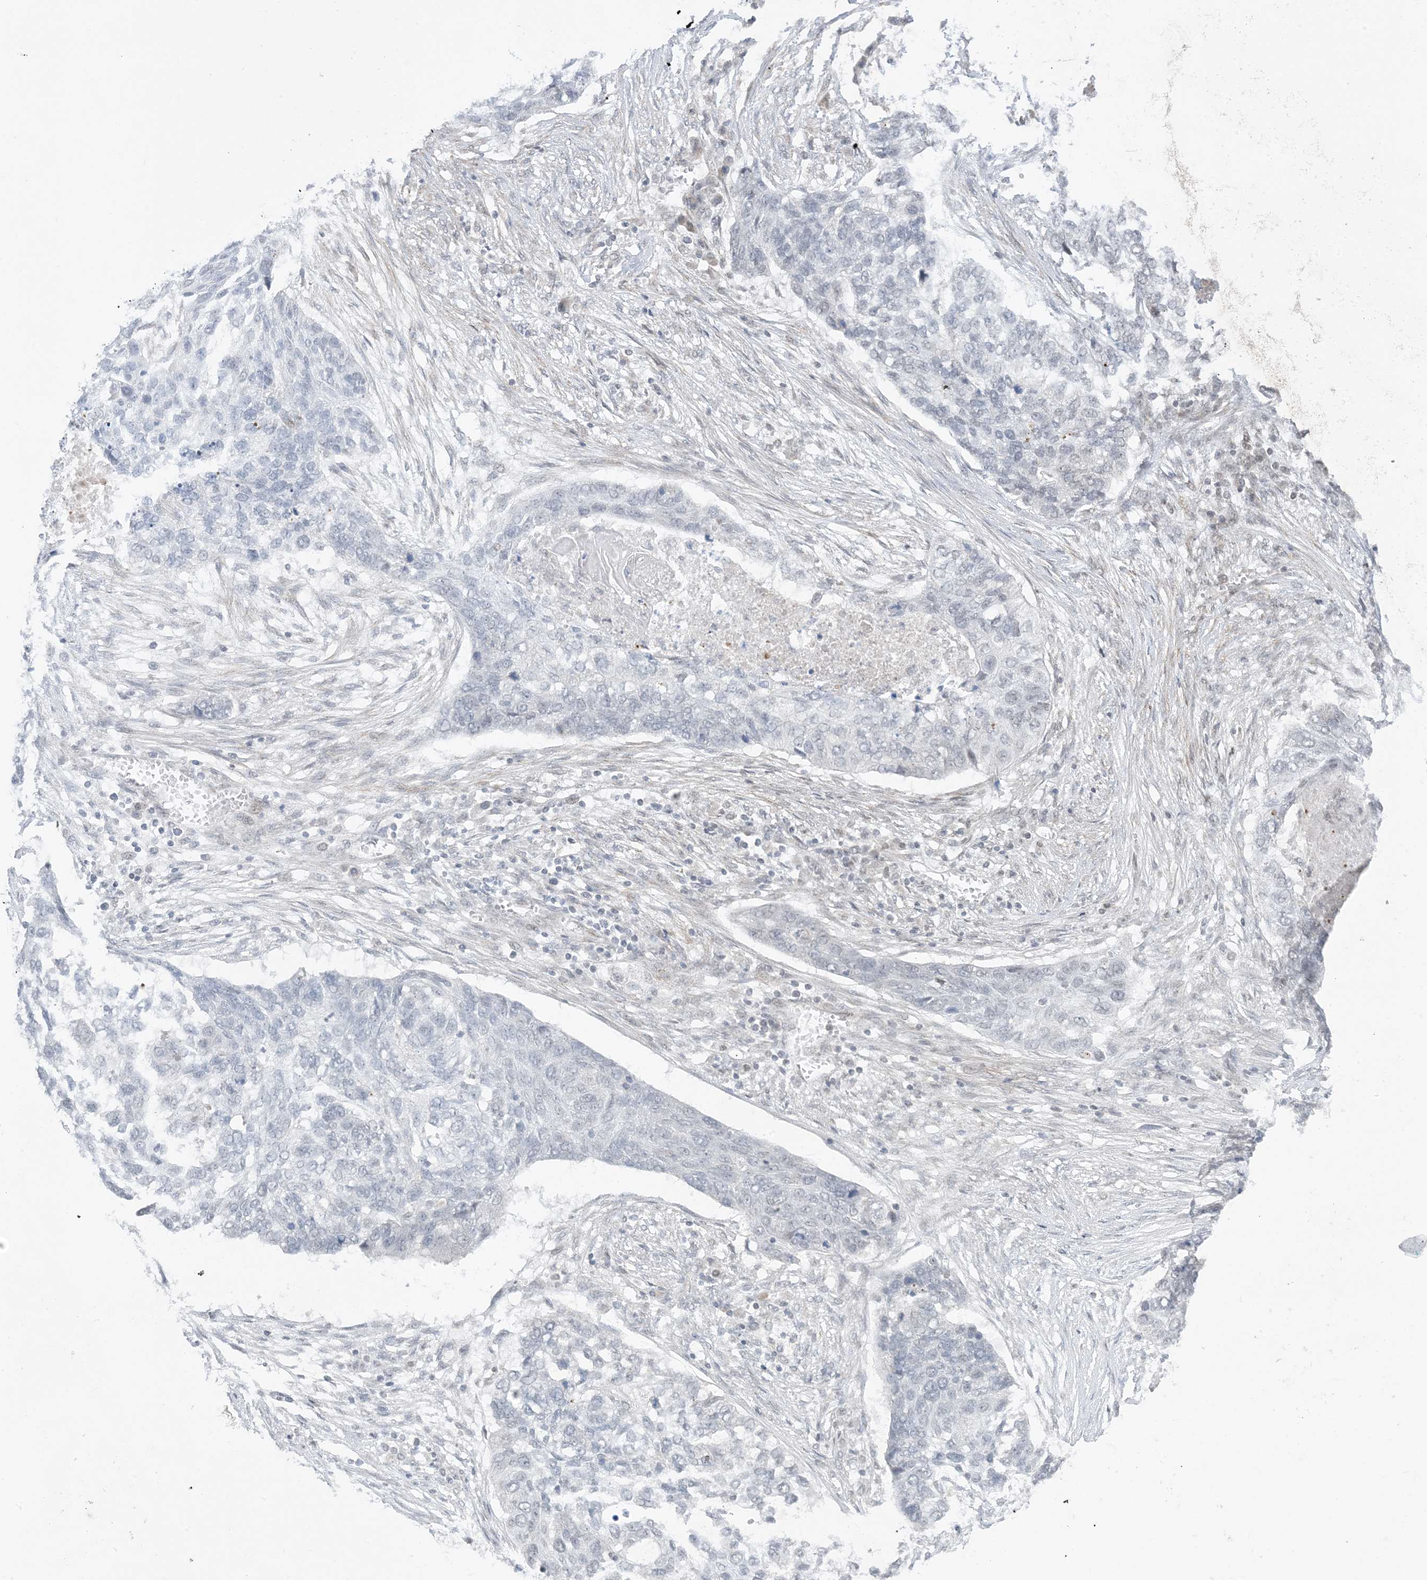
{"staining": {"intensity": "negative", "quantity": "none", "location": "none"}, "tissue": "lung cancer", "cell_type": "Tumor cells", "image_type": "cancer", "snomed": [{"axis": "morphology", "description": "Squamous cell carcinoma, NOS"}, {"axis": "topography", "description": "Lung"}], "caption": "Tumor cells are negative for brown protein staining in lung cancer (squamous cell carcinoma).", "gene": "CHCHD4", "patient": {"sex": "female", "age": 63}}